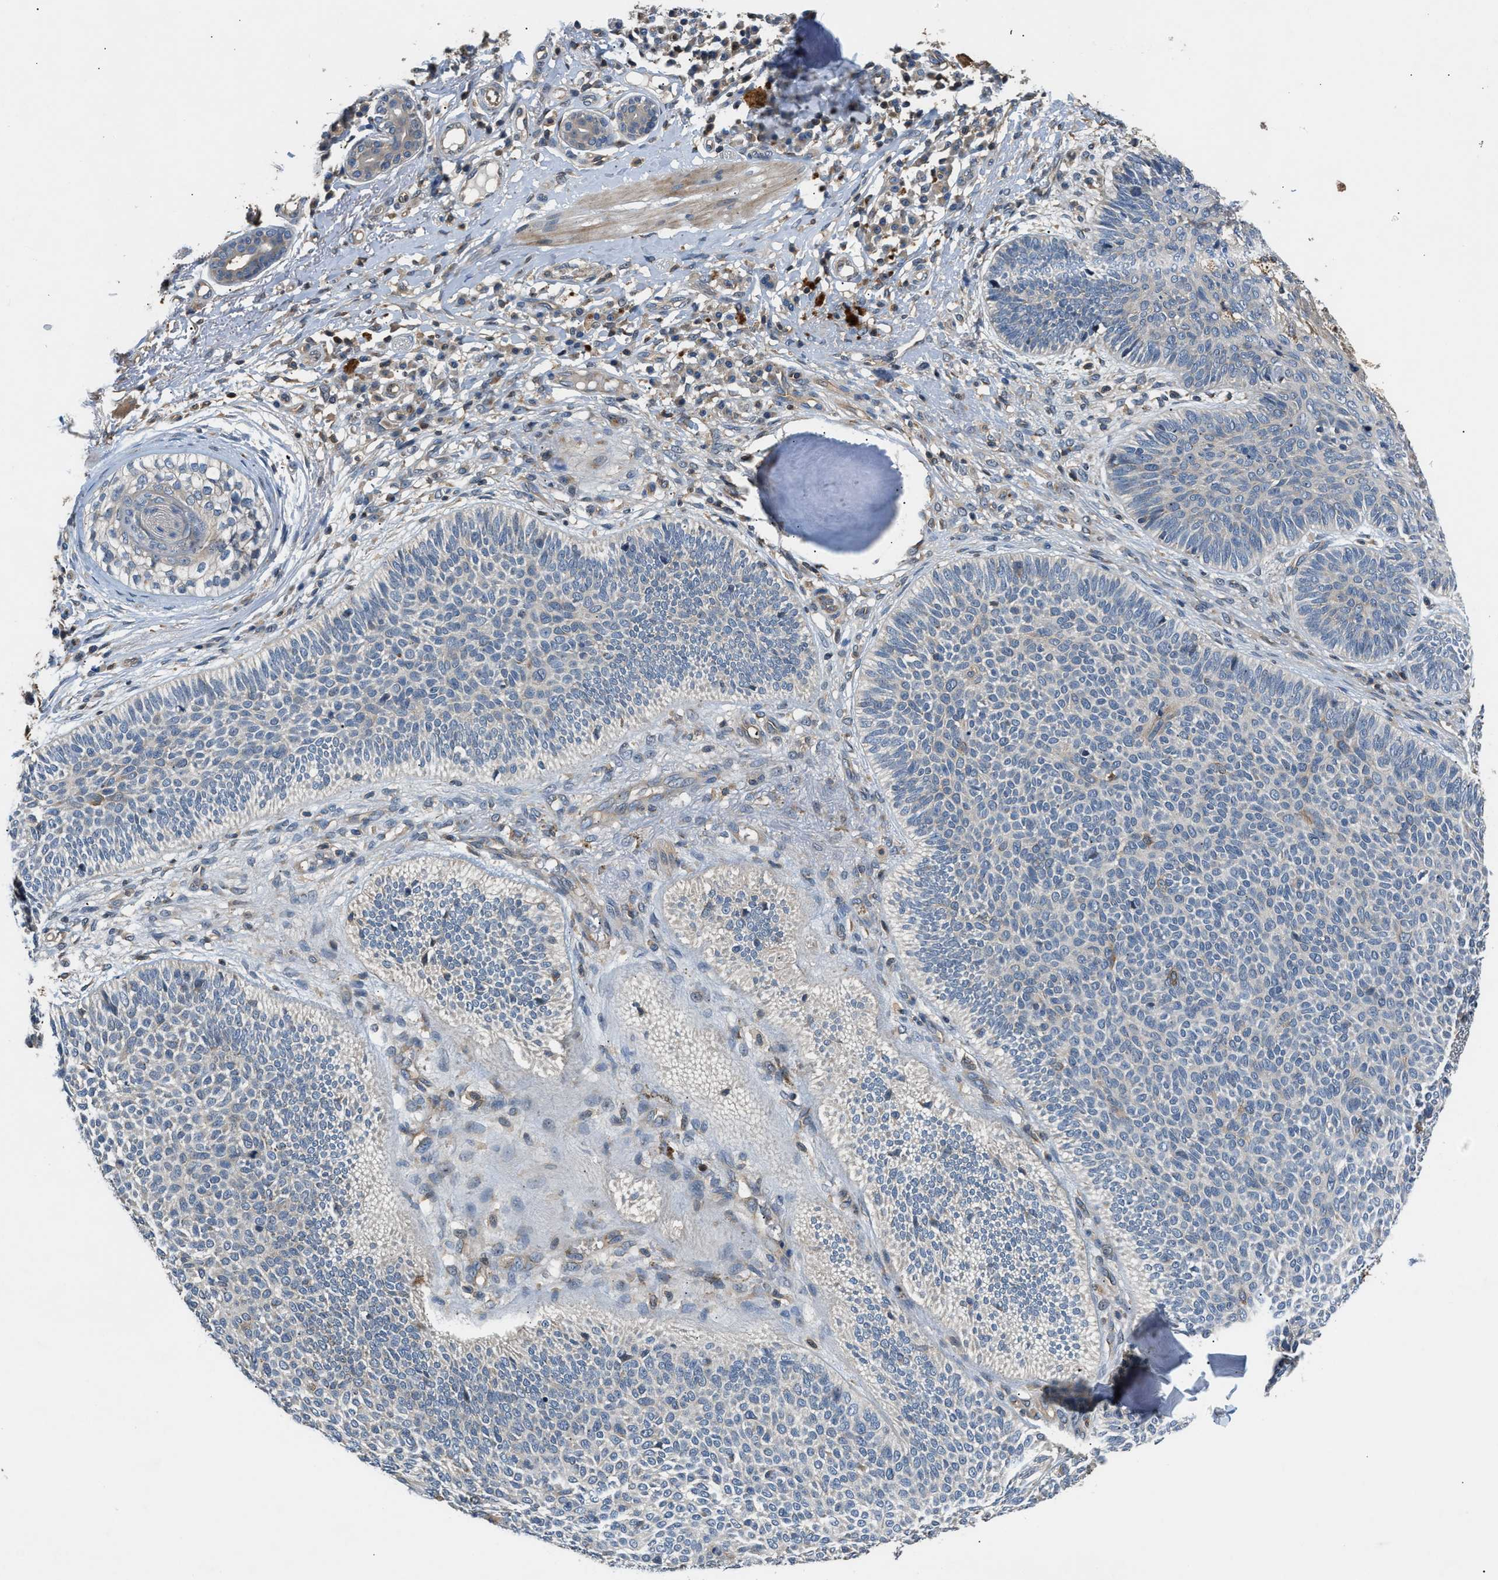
{"staining": {"intensity": "negative", "quantity": "none", "location": "none"}, "tissue": "skin cancer", "cell_type": "Tumor cells", "image_type": "cancer", "snomed": [{"axis": "morphology", "description": "Normal tissue, NOS"}, {"axis": "morphology", "description": "Basal cell carcinoma"}, {"axis": "topography", "description": "Skin"}], "caption": "Immunohistochemical staining of skin cancer (basal cell carcinoma) displays no significant expression in tumor cells. Nuclei are stained in blue.", "gene": "CHUK", "patient": {"sex": "male", "age": 52}}